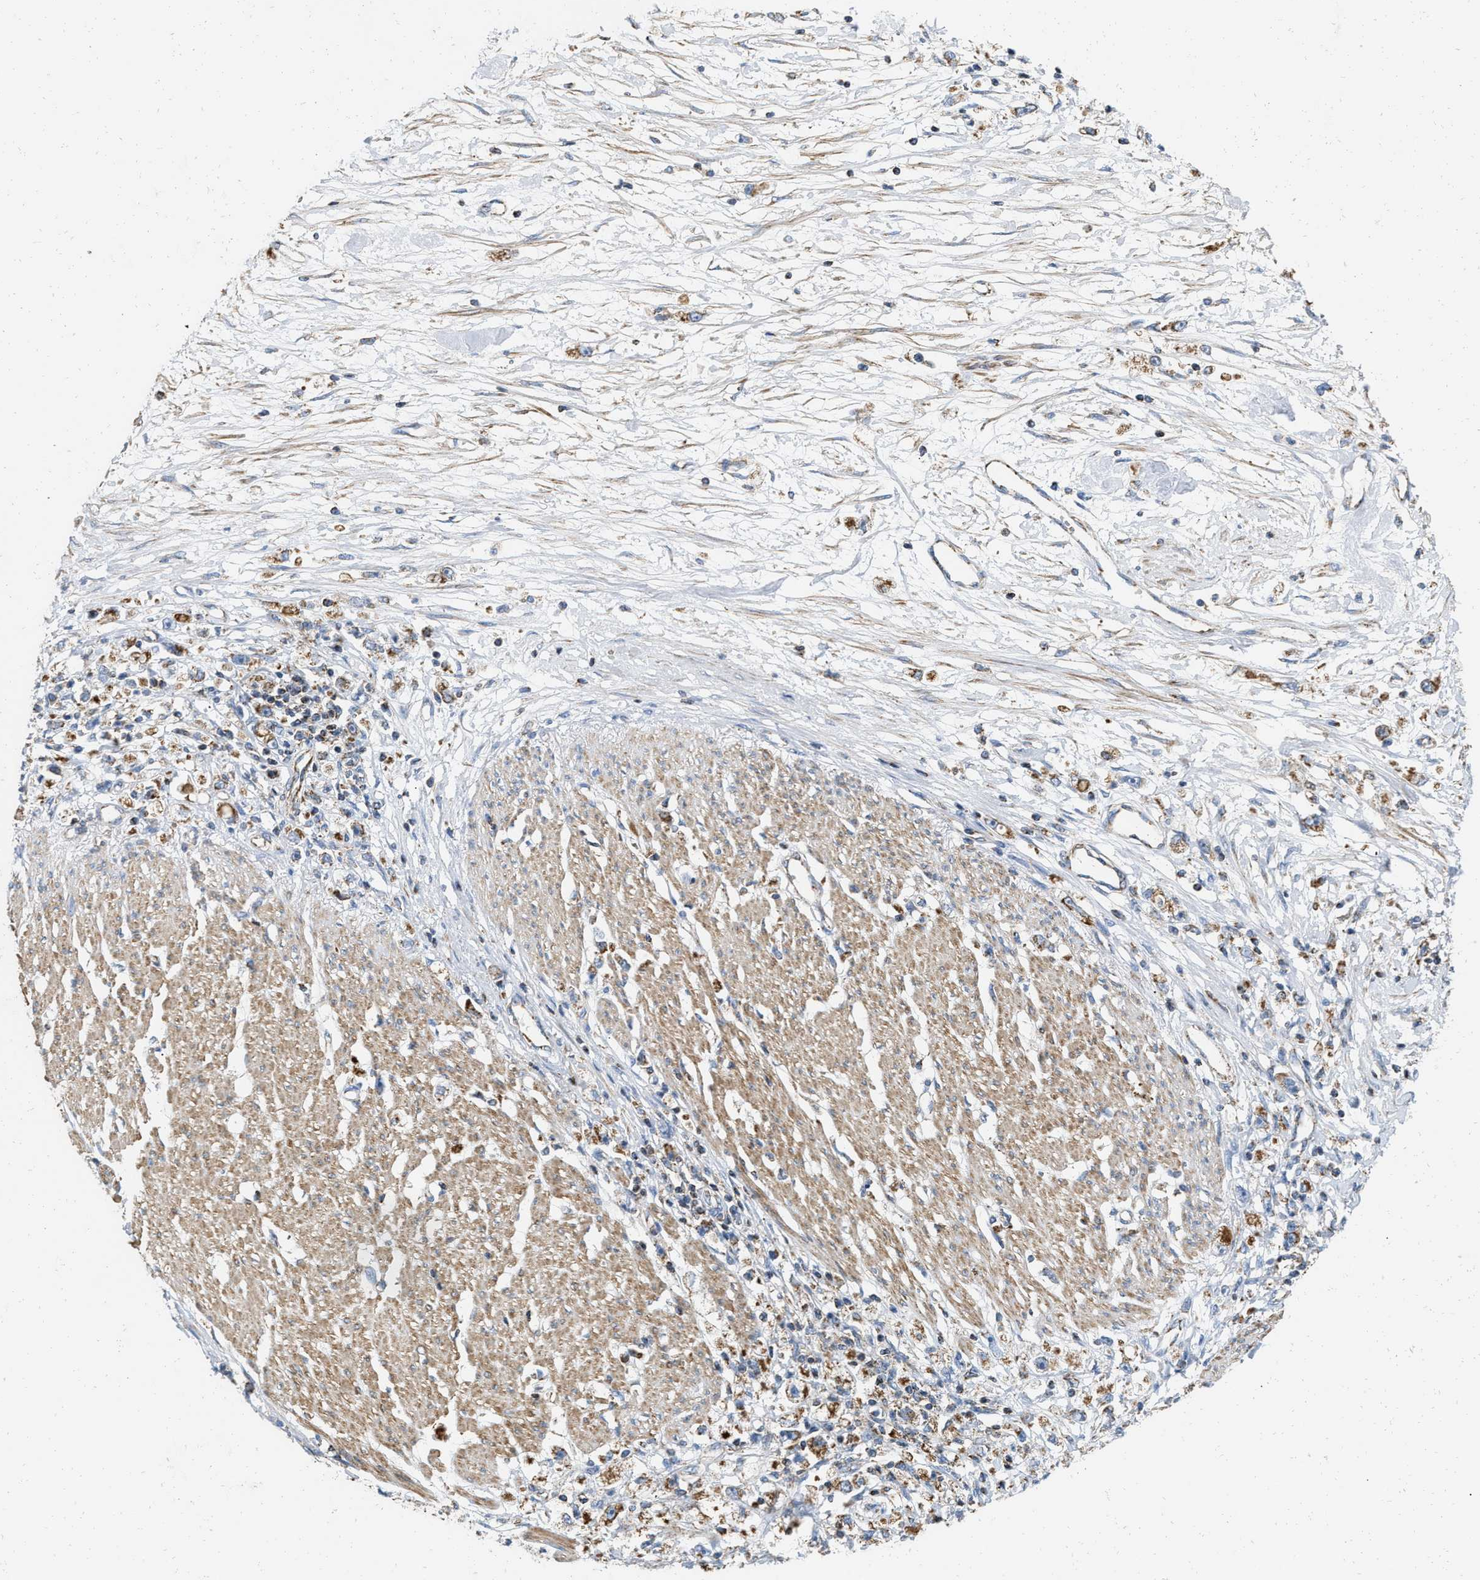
{"staining": {"intensity": "moderate", "quantity": ">75%", "location": "cytoplasmic/membranous"}, "tissue": "stomach cancer", "cell_type": "Tumor cells", "image_type": "cancer", "snomed": [{"axis": "morphology", "description": "Adenocarcinoma, NOS"}, {"axis": "topography", "description": "Stomach"}], "caption": "Immunohistochemical staining of human adenocarcinoma (stomach) displays medium levels of moderate cytoplasmic/membranous protein staining in approximately >75% of tumor cells.", "gene": "GRB10", "patient": {"sex": "female", "age": 59}}